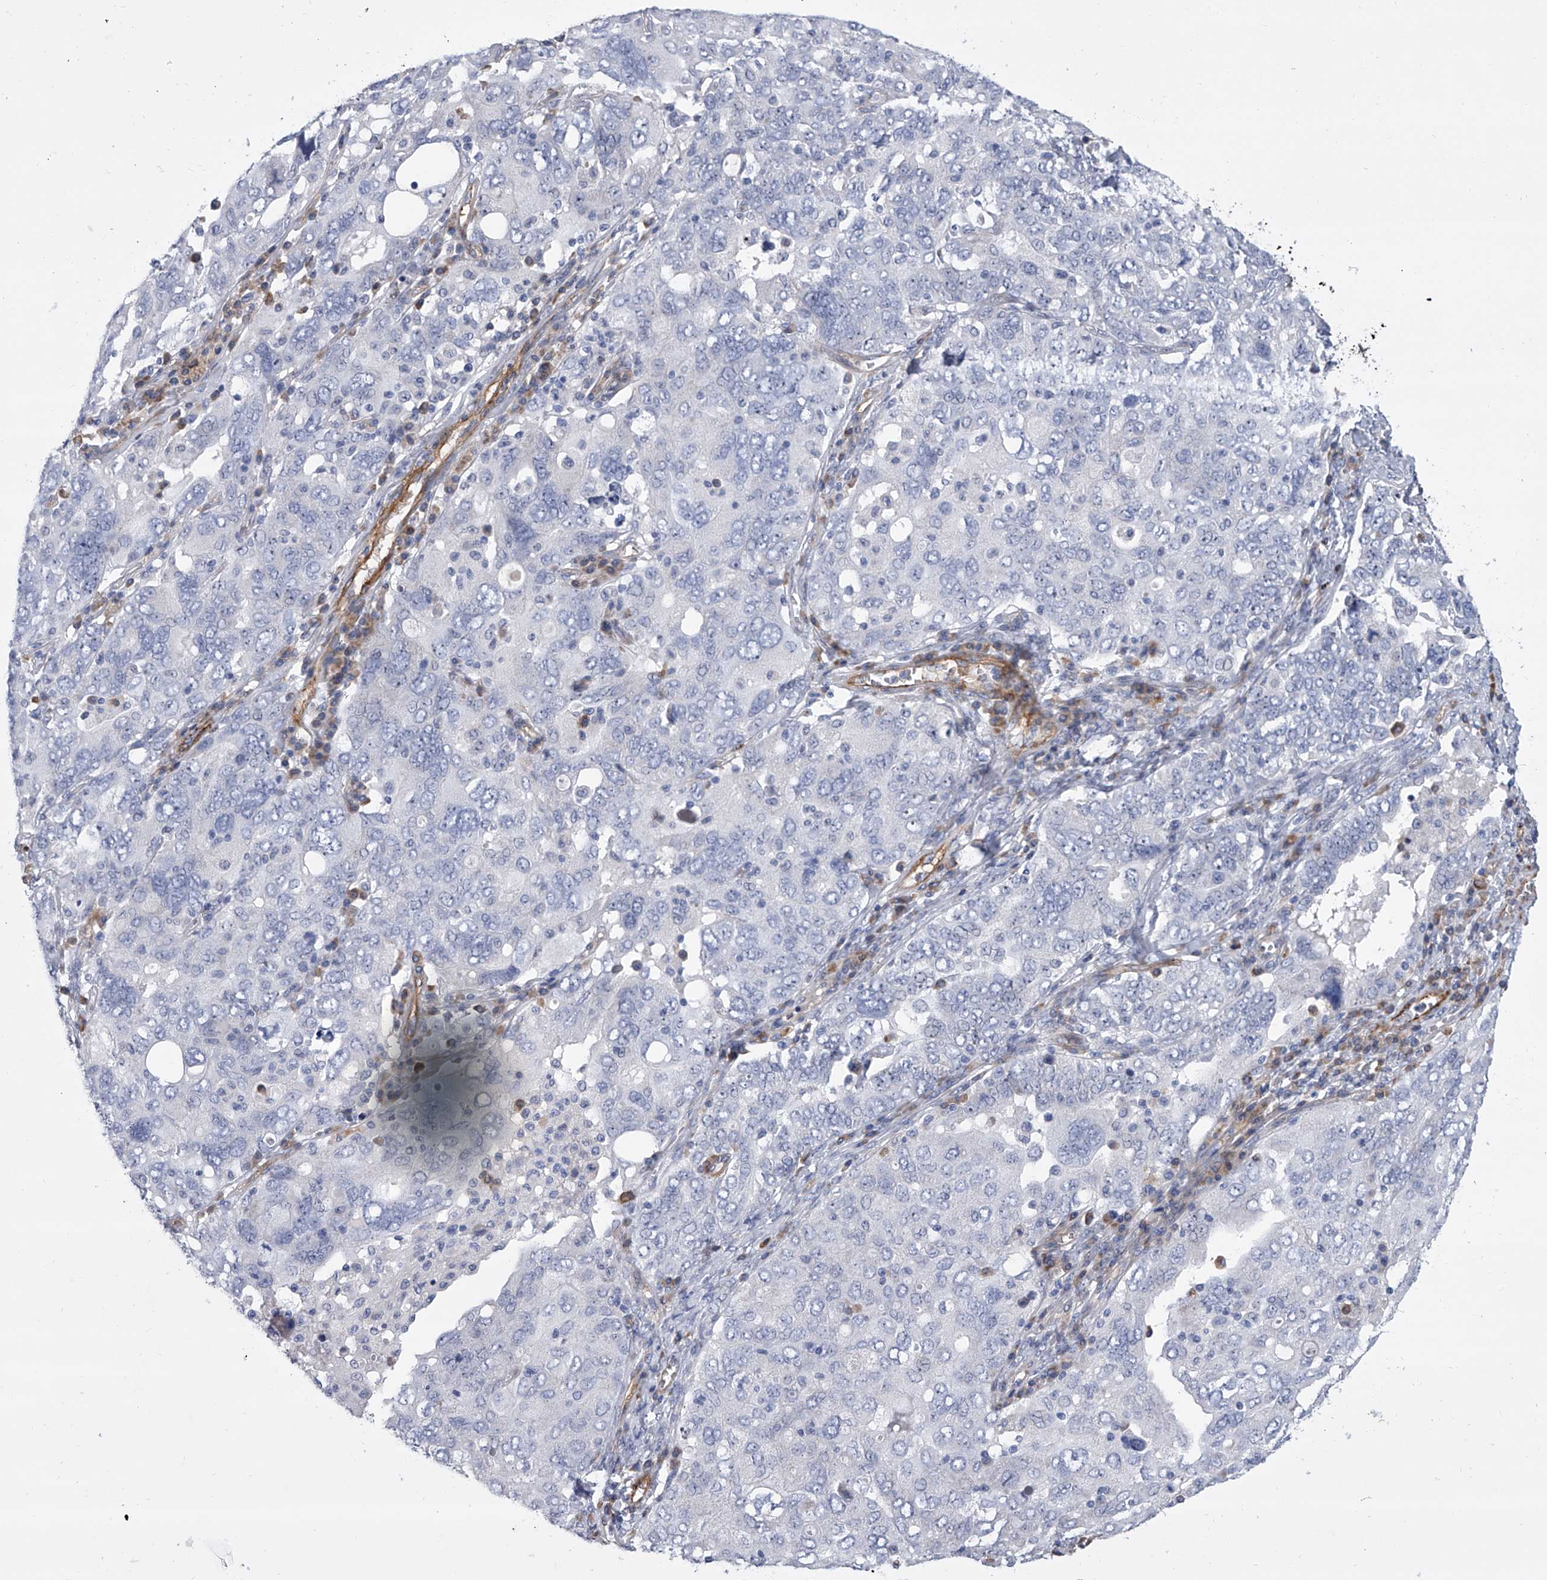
{"staining": {"intensity": "negative", "quantity": "none", "location": "none"}, "tissue": "ovarian cancer", "cell_type": "Tumor cells", "image_type": "cancer", "snomed": [{"axis": "morphology", "description": "Carcinoma, endometroid"}, {"axis": "topography", "description": "Ovary"}], "caption": "The immunohistochemistry micrograph has no significant staining in tumor cells of ovarian endometroid carcinoma tissue.", "gene": "ALG14", "patient": {"sex": "female", "age": 62}}